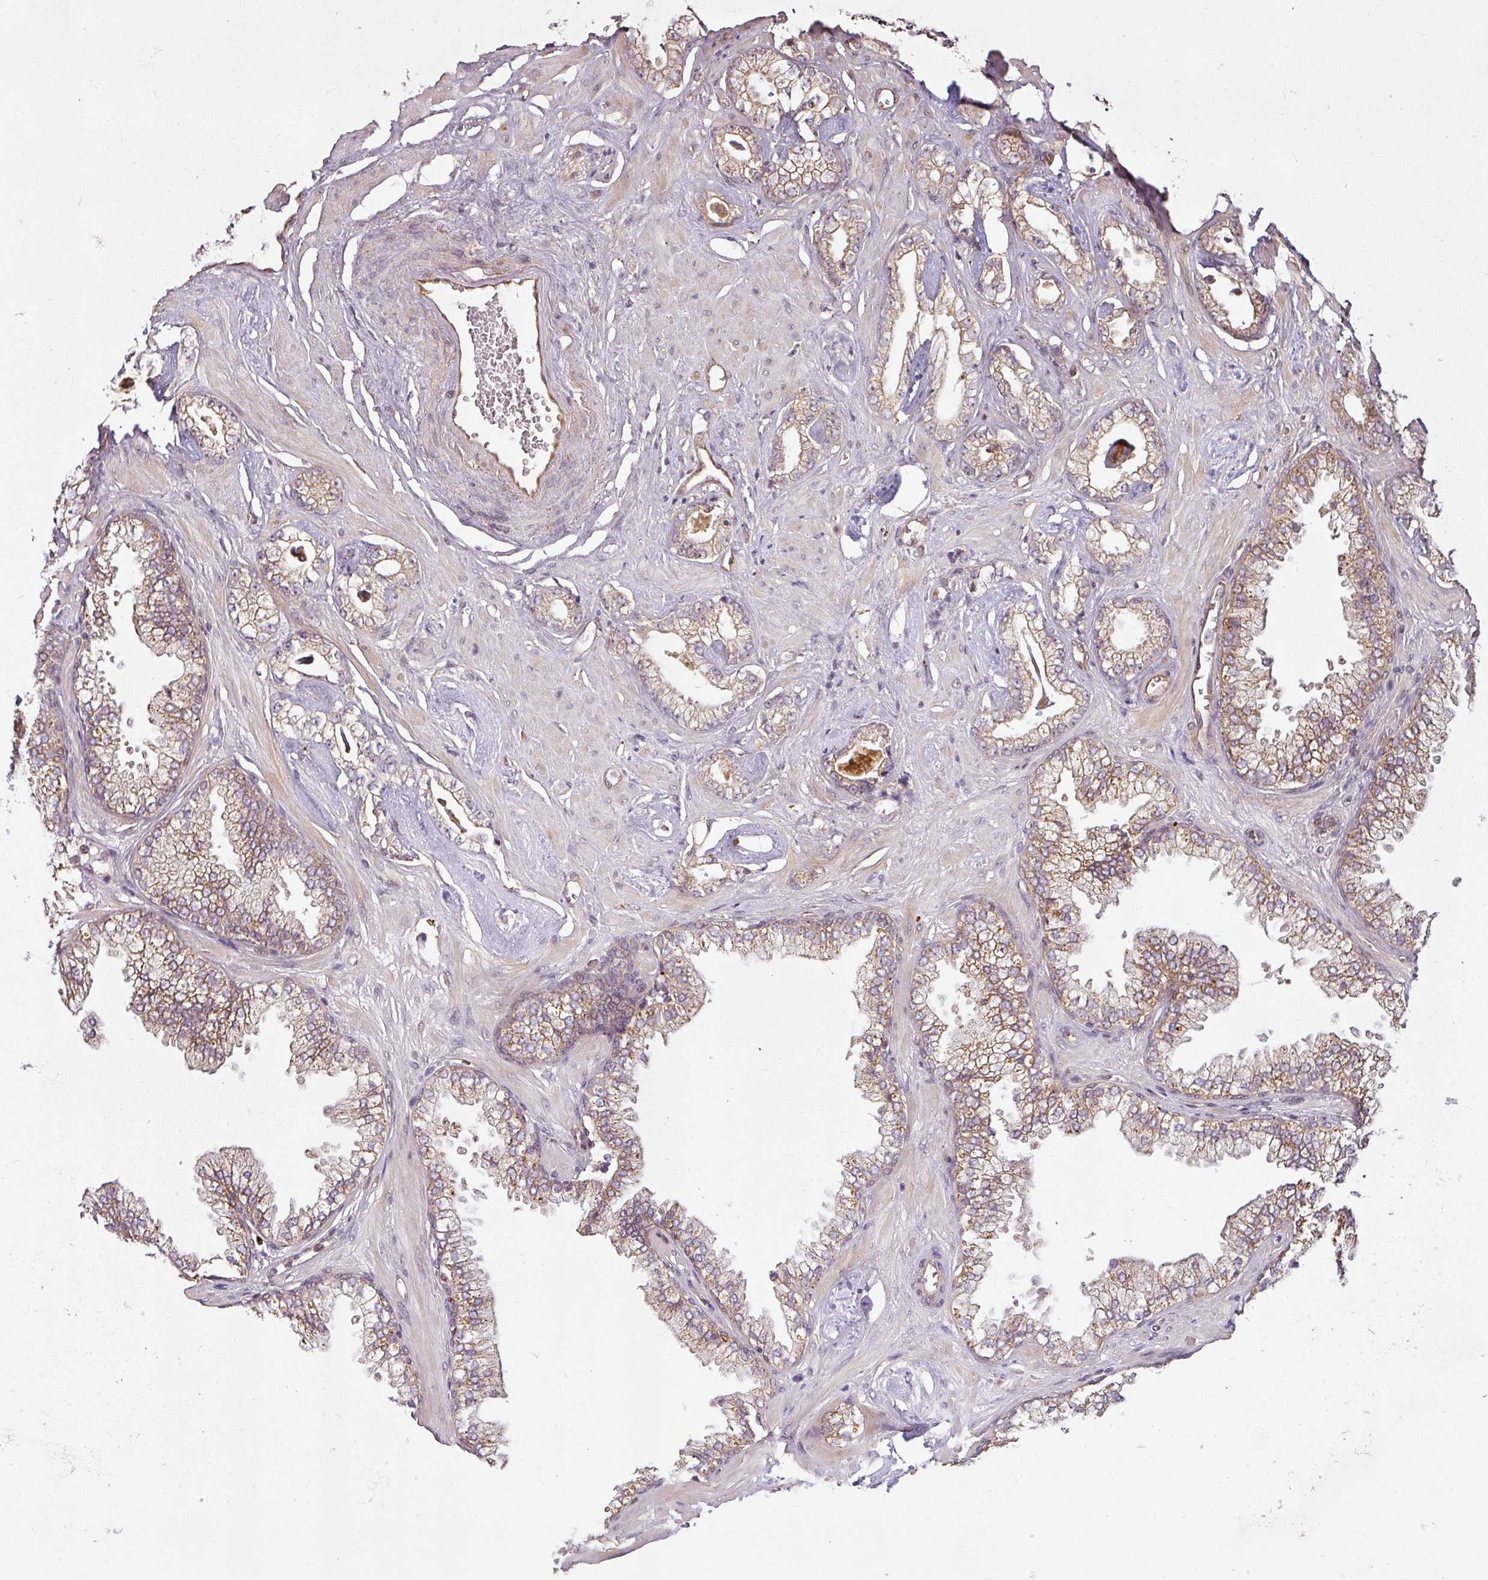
{"staining": {"intensity": "weak", "quantity": ">75%", "location": "cytoplasmic/membranous"}, "tissue": "prostate cancer", "cell_type": "Tumor cells", "image_type": "cancer", "snomed": [{"axis": "morphology", "description": "Adenocarcinoma, Low grade"}, {"axis": "topography", "description": "Prostate"}], "caption": "This is an image of immunohistochemistry staining of prostate cancer (low-grade adenocarcinoma), which shows weak staining in the cytoplasmic/membranous of tumor cells.", "gene": "DIMT1", "patient": {"sex": "male", "age": 60}}